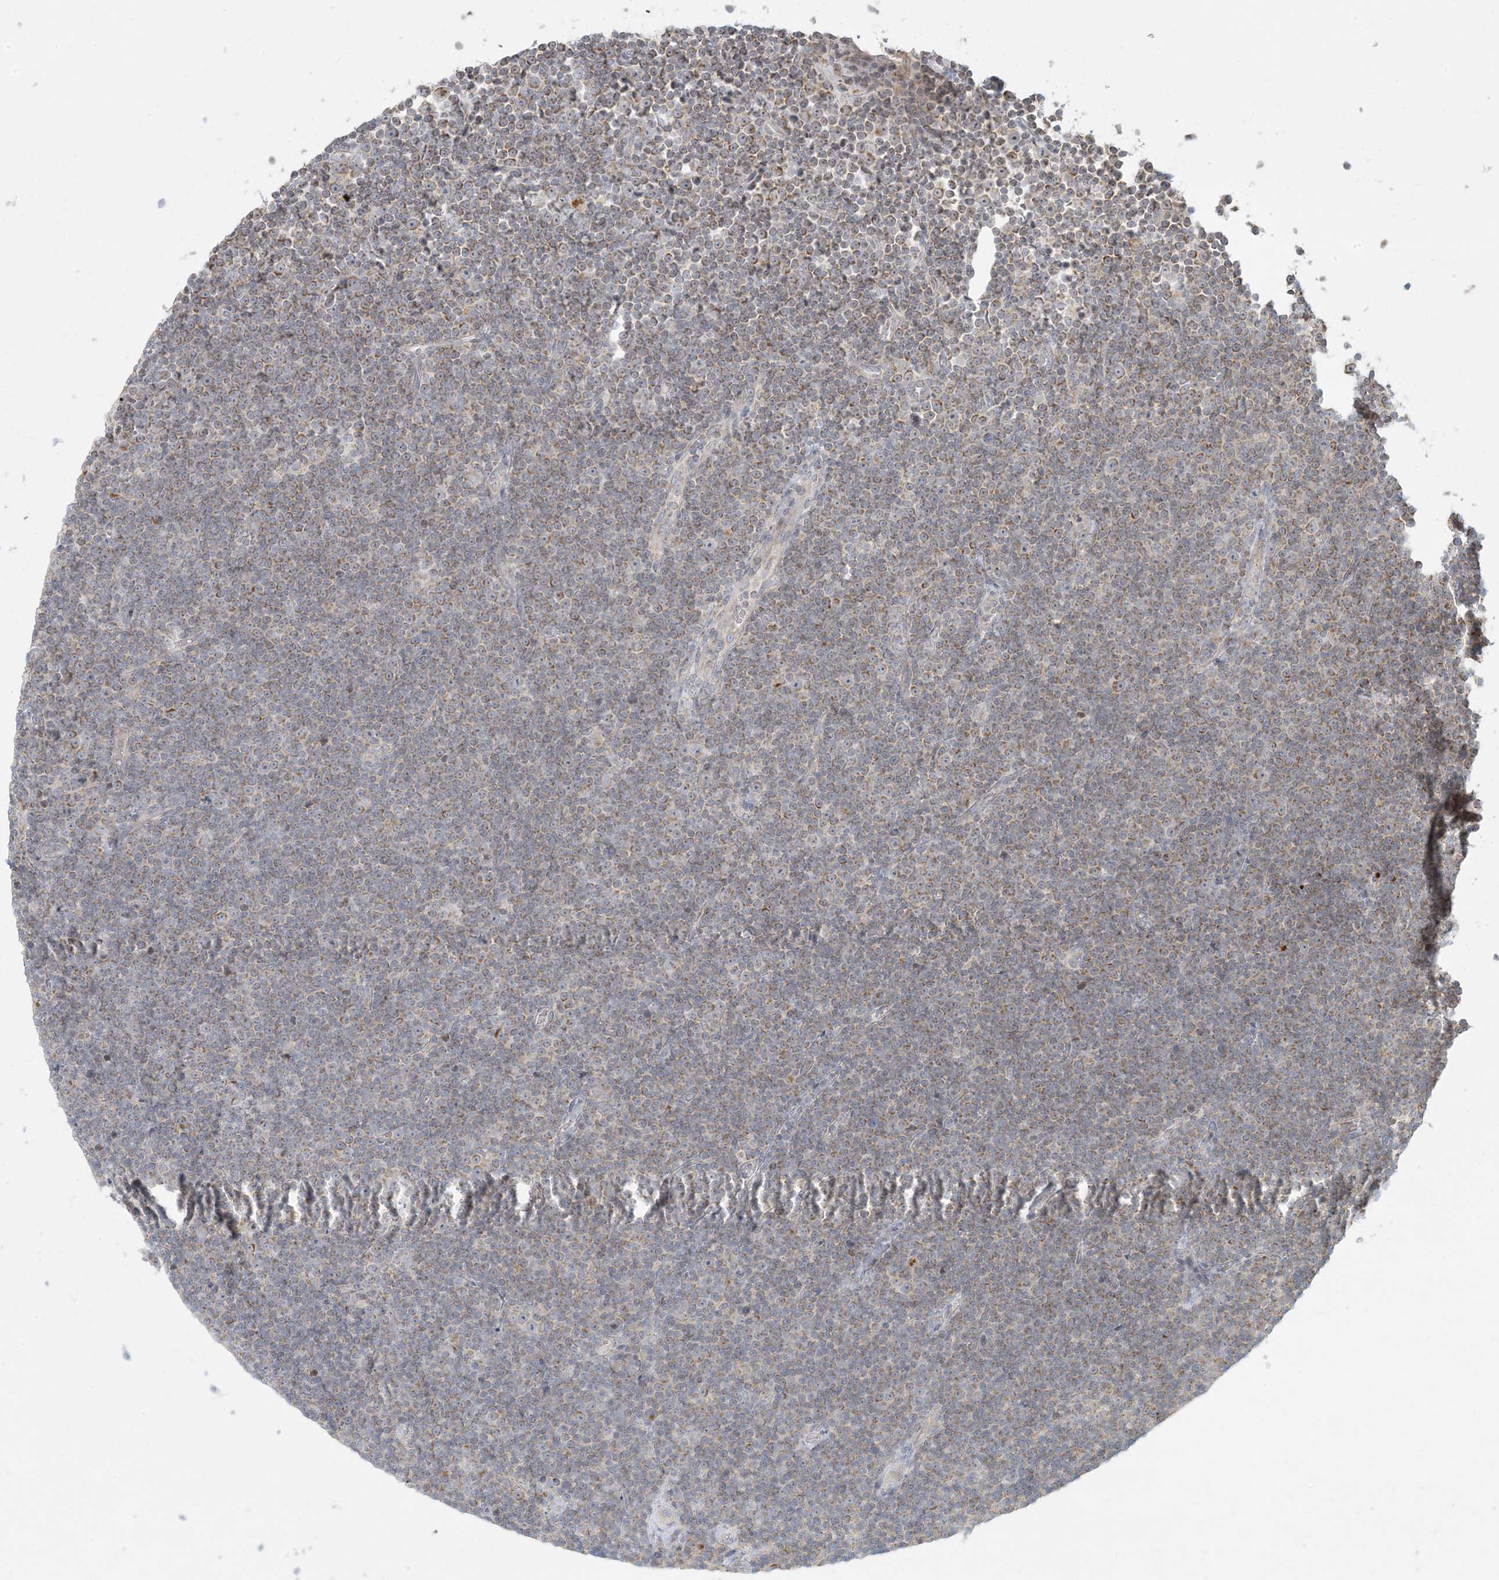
{"staining": {"intensity": "moderate", "quantity": "25%-75%", "location": "cytoplasmic/membranous"}, "tissue": "lymphoma", "cell_type": "Tumor cells", "image_type": "cancer", "snomed": [{"axis": "morphology", "description": "Malignant lymphoma, non-Hodgkin's type, Low grade"}, {"axis": "topography", "description": "Lymph node"}], "caption": "Immunohistochemistry of lymphoma displays medium levels of moderate cytoplasmic/membranous expression in approximately 25%-75% of tumor cells. The protein of interest is stained brown, and the nuclei are stained in blue (DAB (3,3'-diaminobenzidine) IHC with brightfield microscopy, high magnification).", "gene": "MCAT", "patient": {"sex": "female", "age": 67}}